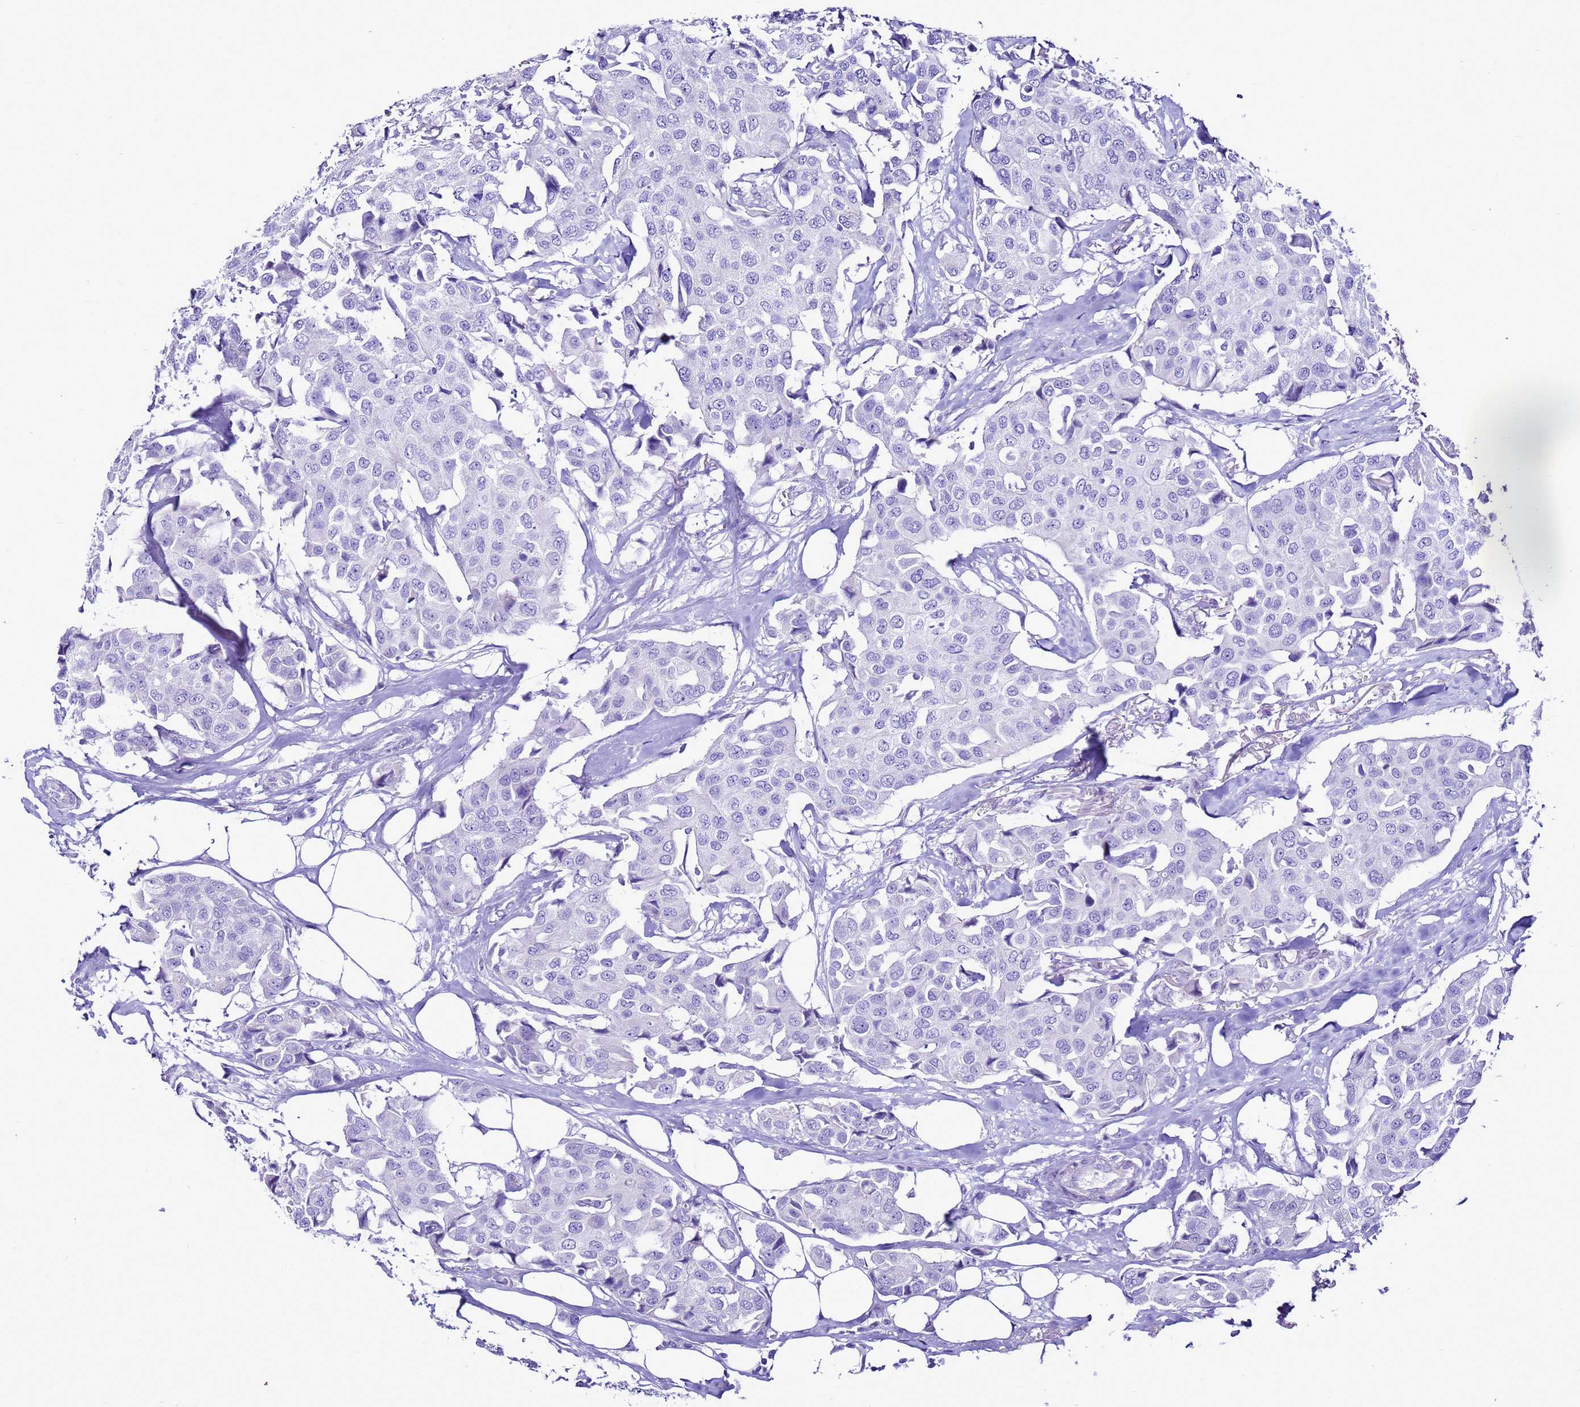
{"staining": {"intensity": "negative", "quantity": "none", "location": "none"}, "tissue": "breast cancer", "cell_type": "Tumor cells", "image_type": "cancer", "snomed": [{"axis": "morphology", "description": "Duct carcinoma"}, {"axis": "topography", "description": "Breast"}], "caption": "DAB immunohistochemical staining of human breast cancer demonstrates no significant expression in tumor cells.", "gene": "BEST2", "patient": {"sex": "female", "age": 80}}